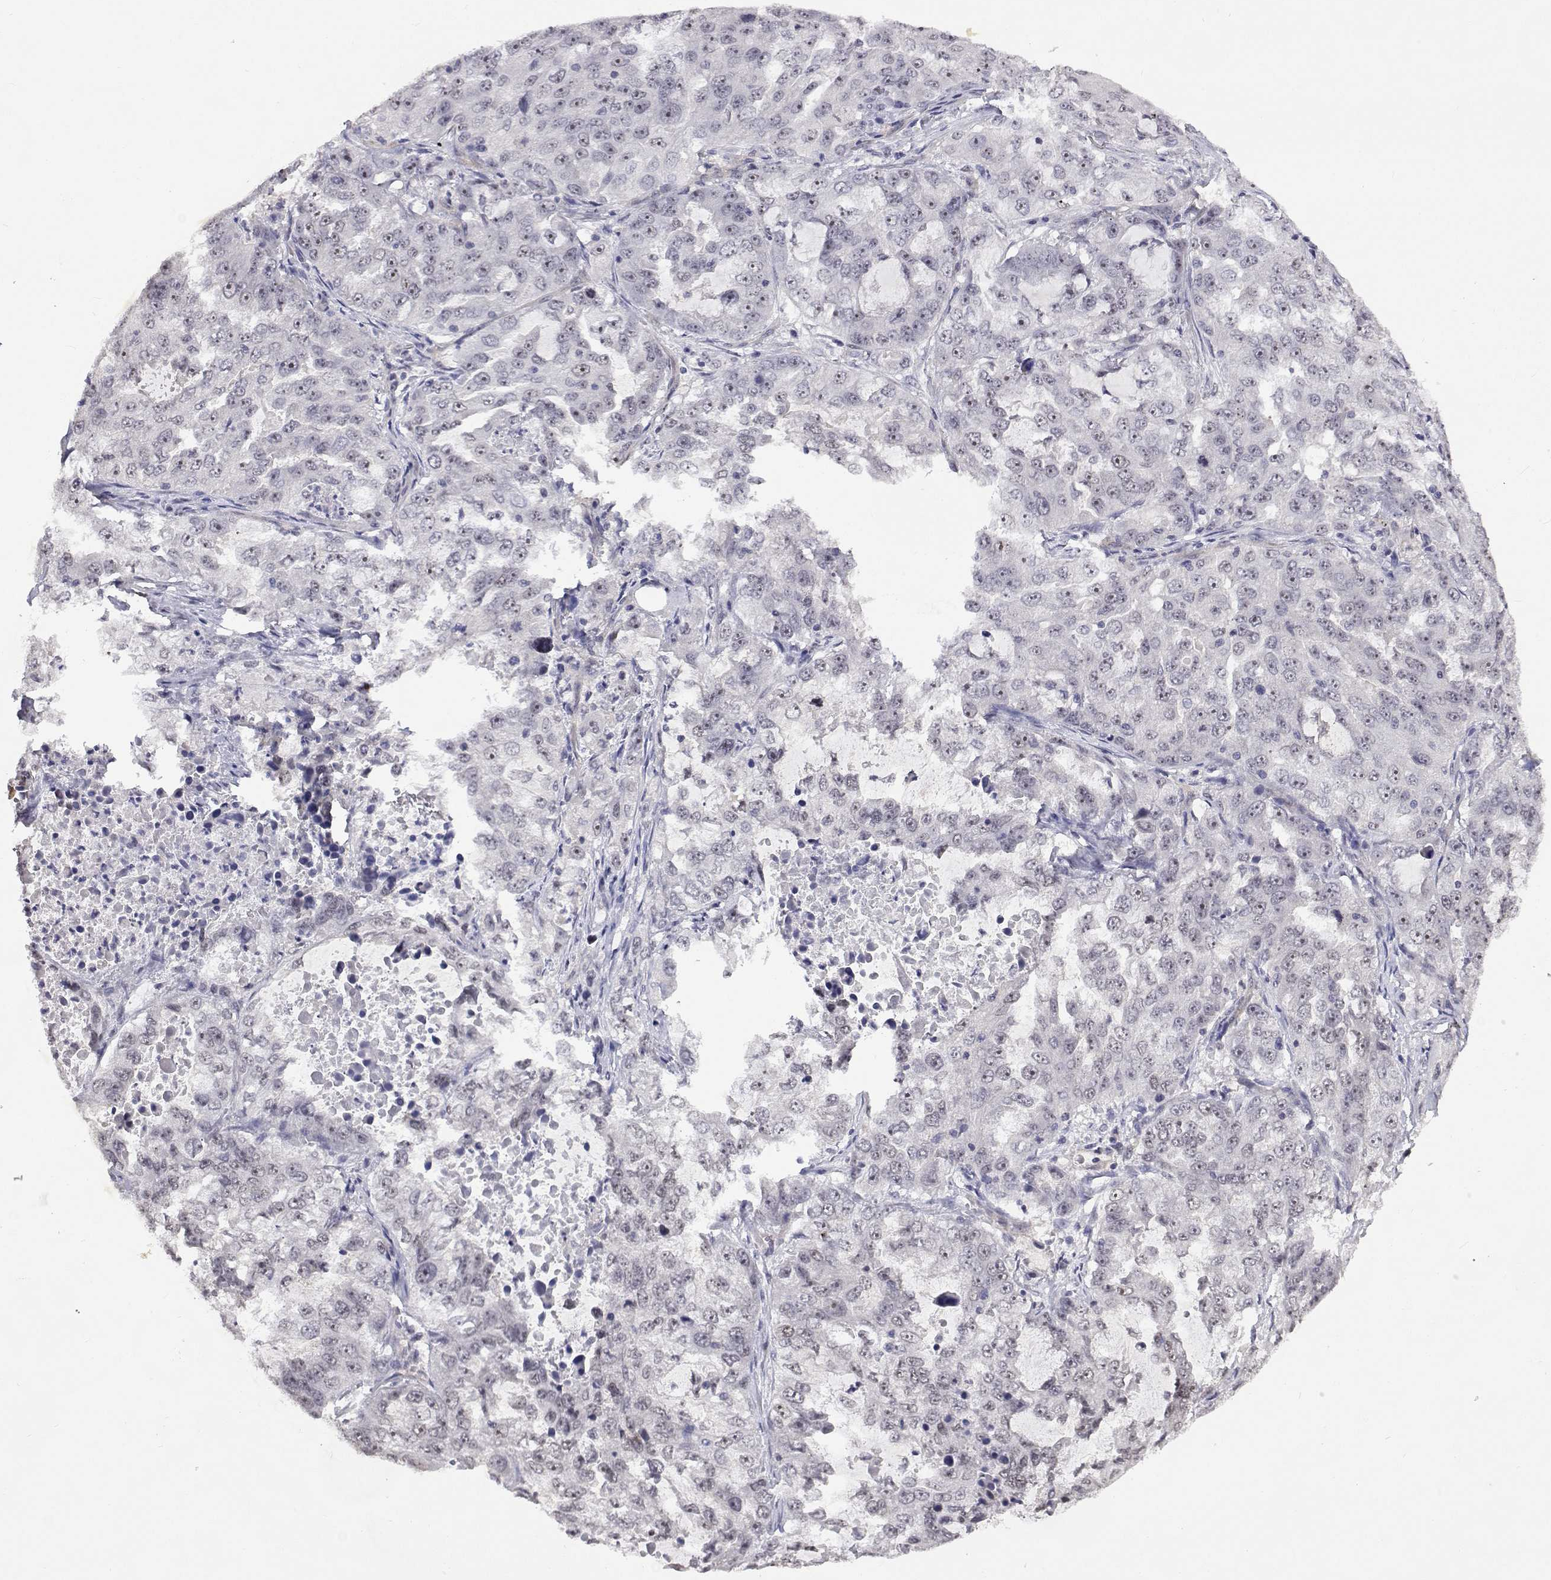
{"staining": {"intensity": "negative", "quantity": "none", "location": "none"}, "tissue": "lung cancer", "cell_type": "Tumor cells", "image_type": "cancer", "snomed": [{"axis": "morphology", "description": "Adenocarcinoma, NOS"}, {"axis": "topography", "description": "Lung"}], "caption": "IHC of adenocarcinoma (lung) displays no expression in tumor cells. (DAB immunohistochemistry, high magnification).", "gene": "NHP2", "patient": {"sex": "female", "age": 61}}